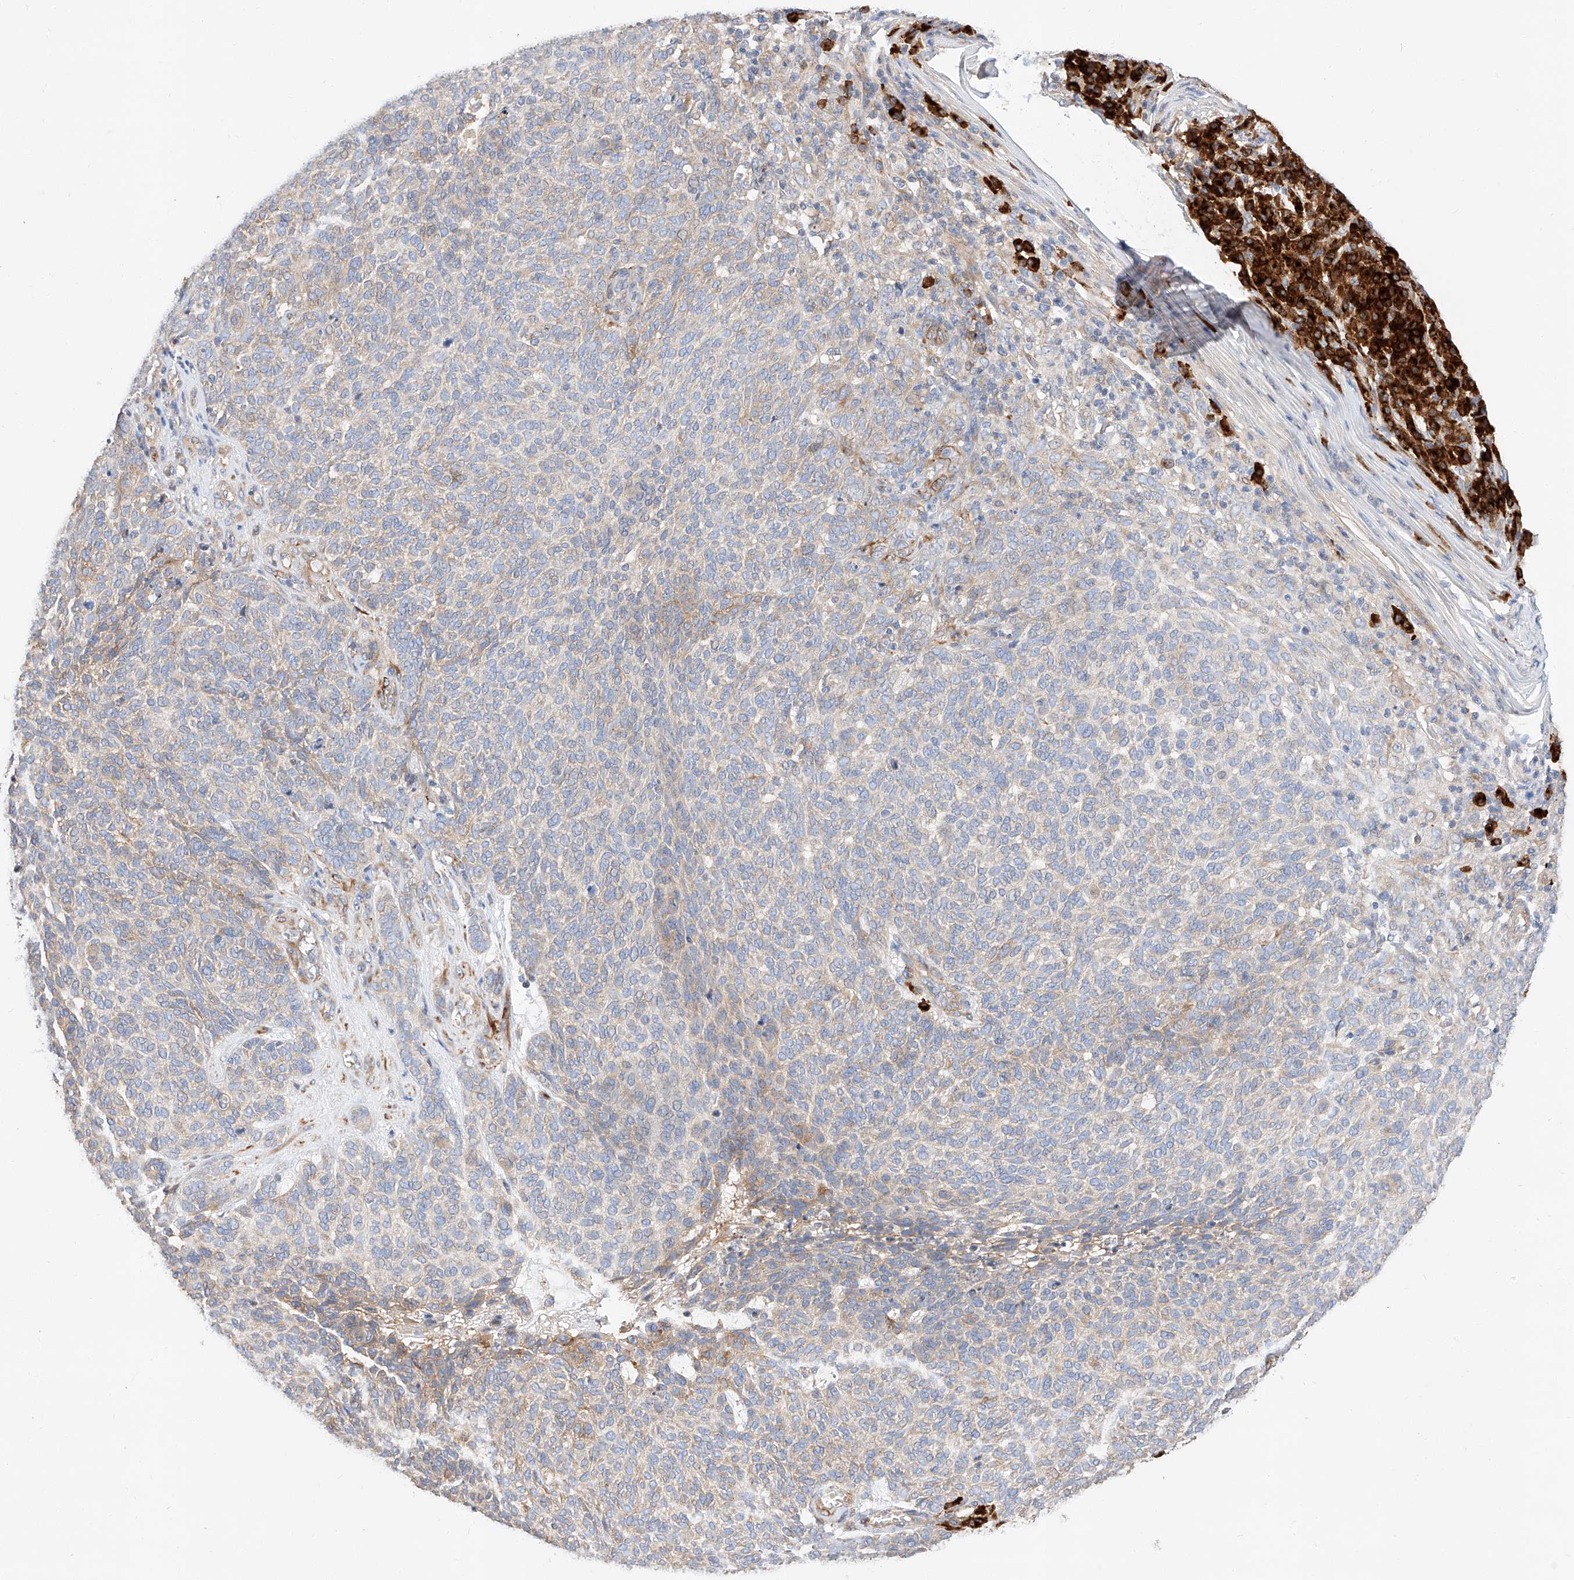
{"staining": {"intensity": "weak", "quantity": "<25%", "location": "cytoplasmic/membranous"}, "tissue": "skin cancer", "cell_type": "Tumor cells", "image_type": "cancer", "snomed": [{"axis": "morphology", "description": "Squamous cell carcinoma, NOS"}, {"axis": "topography", "description": "Skin"}], "caption": "IHC histopathology image of human skin cancer stained for a protein (brown), which shows no expression in tumor cells.", "gene": "GLMN", "patient": {"sex": "female", "age": 90}}